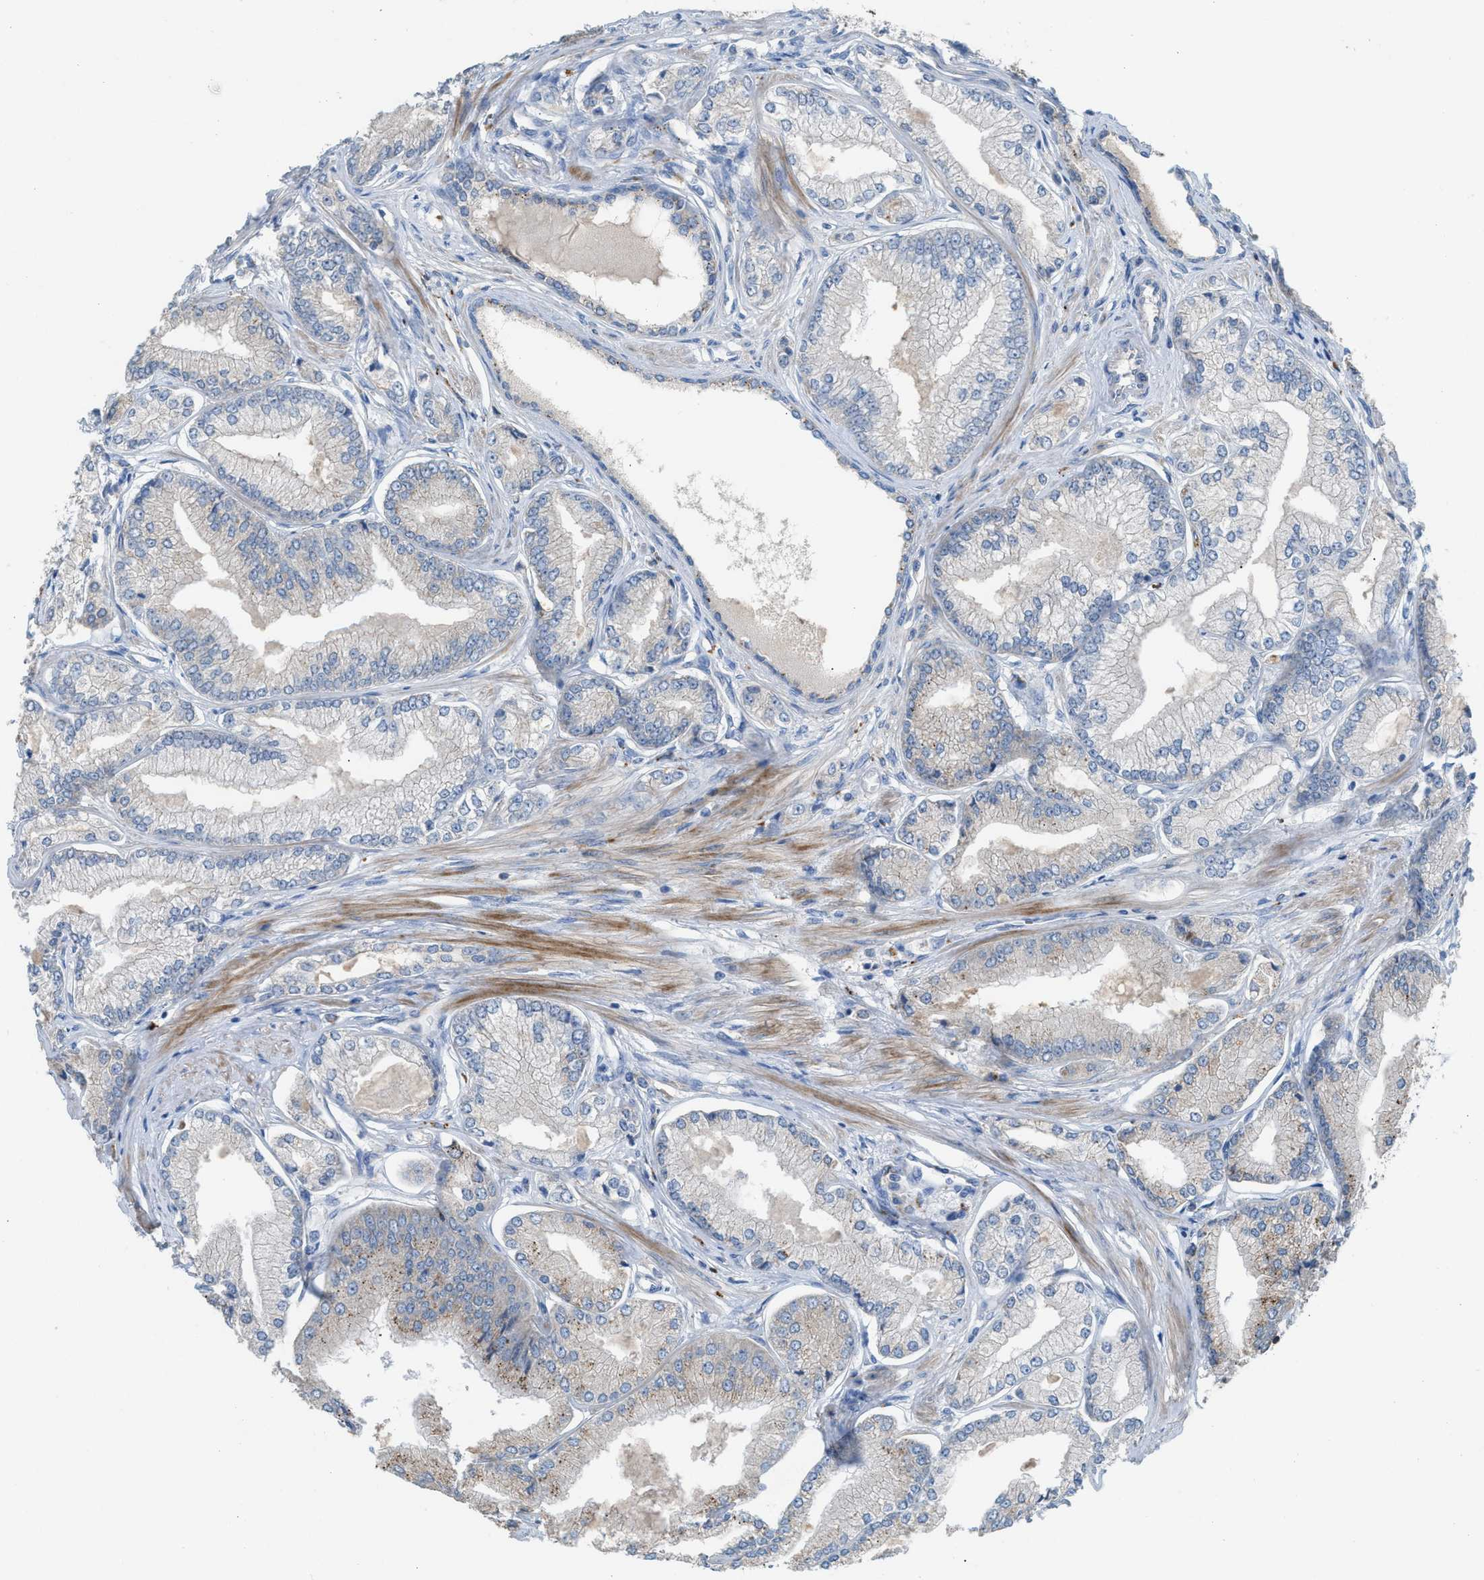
{"staining": {"intensity": "negative", "quantity": "none", "location": "none"}, "tissue": "prostate cancer", "cell_type": "Tumor cells", "image_type": "cancer", "snomed": [{"axis": "morphology", "description": "Adenocarcinoma, Low grade"}, {"axis": "topography", "description": "Prostate"}], "caption": "This micrograph is of prostate adenocarcinoma (low-grade) stained with immunohistochemistry to label a protein in brown with the nuclei are counter-stained blue. There is no expression in tumor cells.", "gene": "AOAH", "patient": {"sex": "male", "age": 52}}